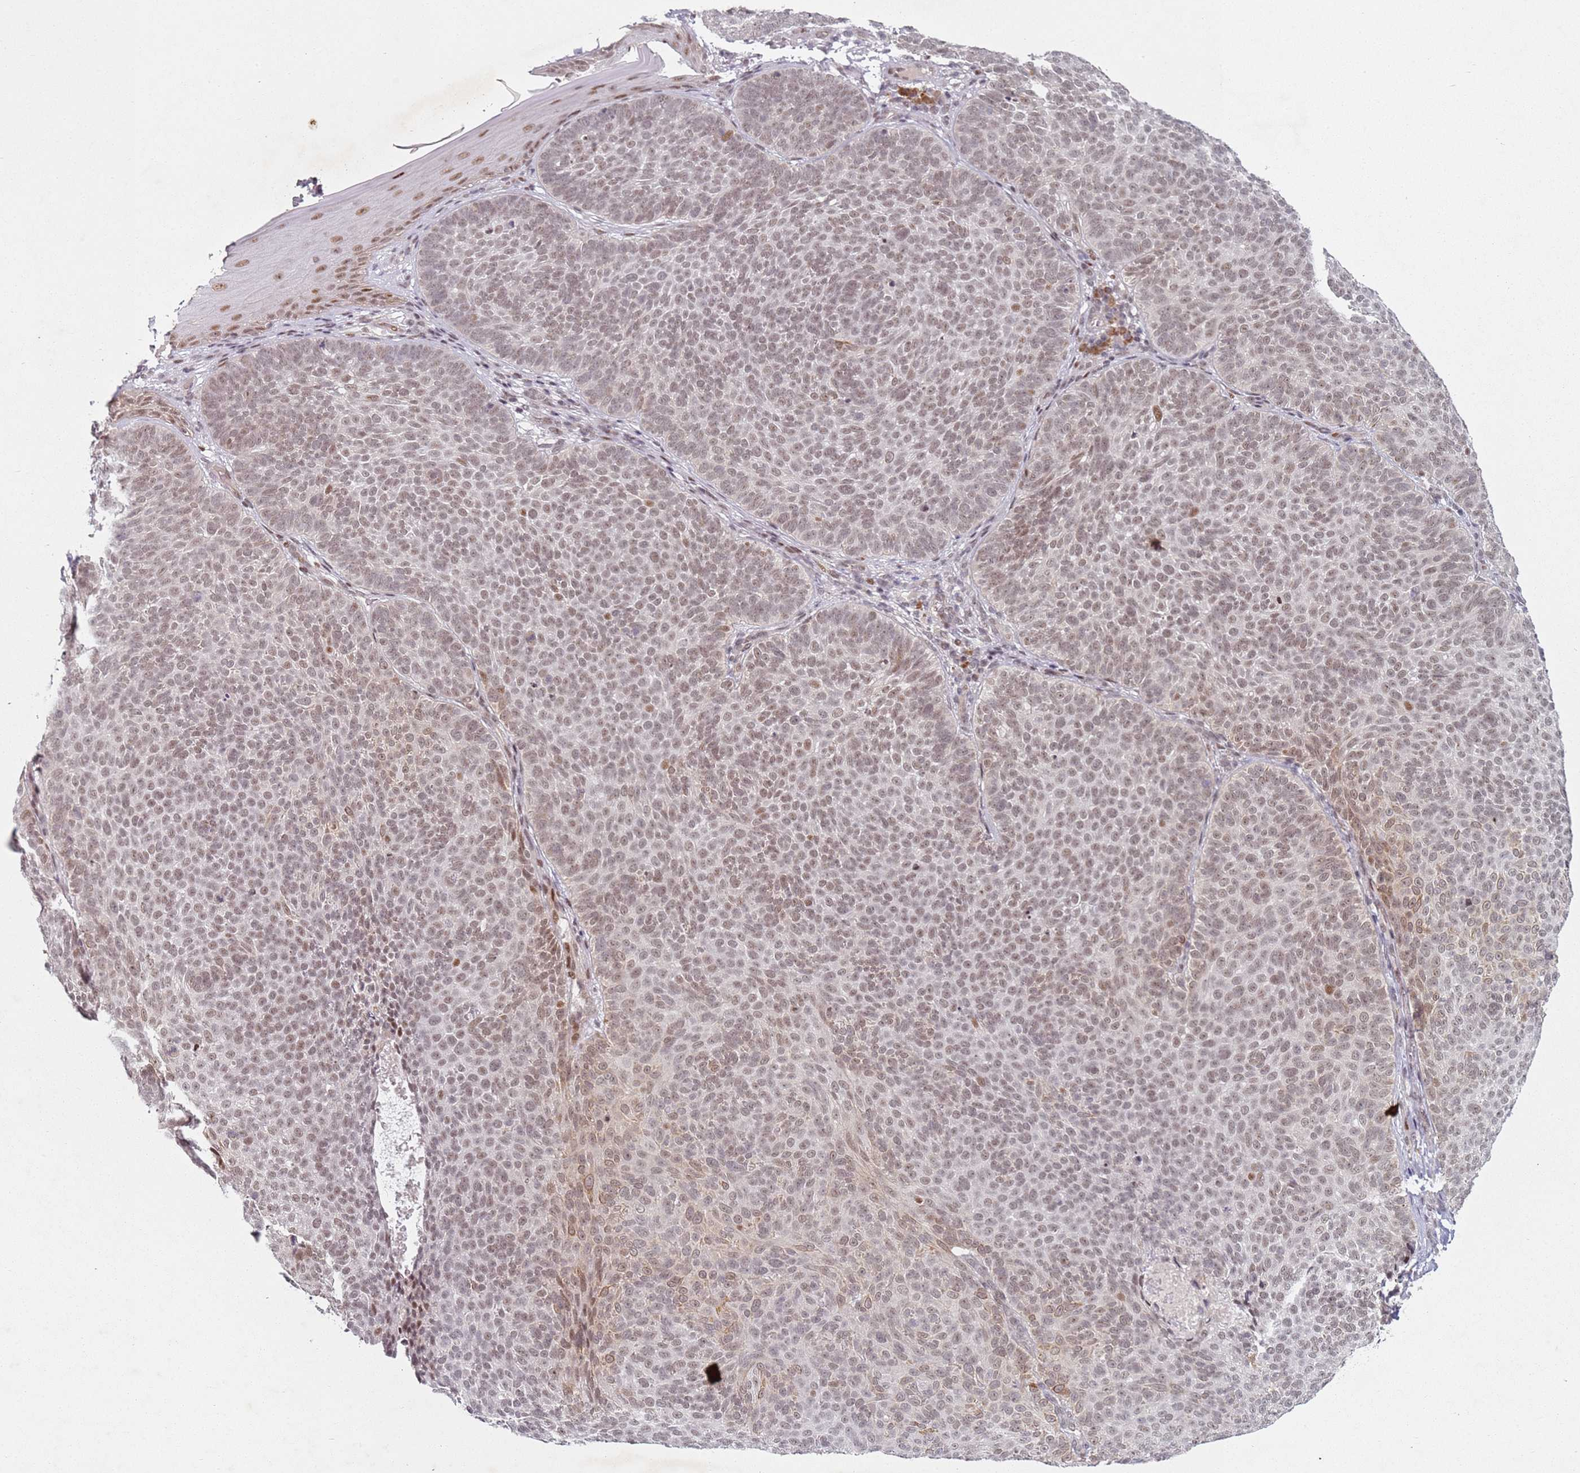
{"staining": {"intensity": "weak", "quantity": ">75%", "location": "nuclear"}, "tissue": "skin cancer", "cell_type": "Tumor cells", "image_type": "cancer", "snomed": [{"axis": "morphology", "description": "Basal cell carcinoma"}, {"axis": "topography", "description": "Skin"}], "caption": "Immunohistochemistry staining of skin basal cell carcinoma, which demonstrates low levels of weak nuclear expression in approximately >75% of tumor cells indicating weak nuclear protein staining. The staining was performed using DAB (brown) for protein detection and nuclei were counterstained in hematoxylin (blue).", "gene": "ATF6B", "patient": {"sex": "male", "age": 85}}